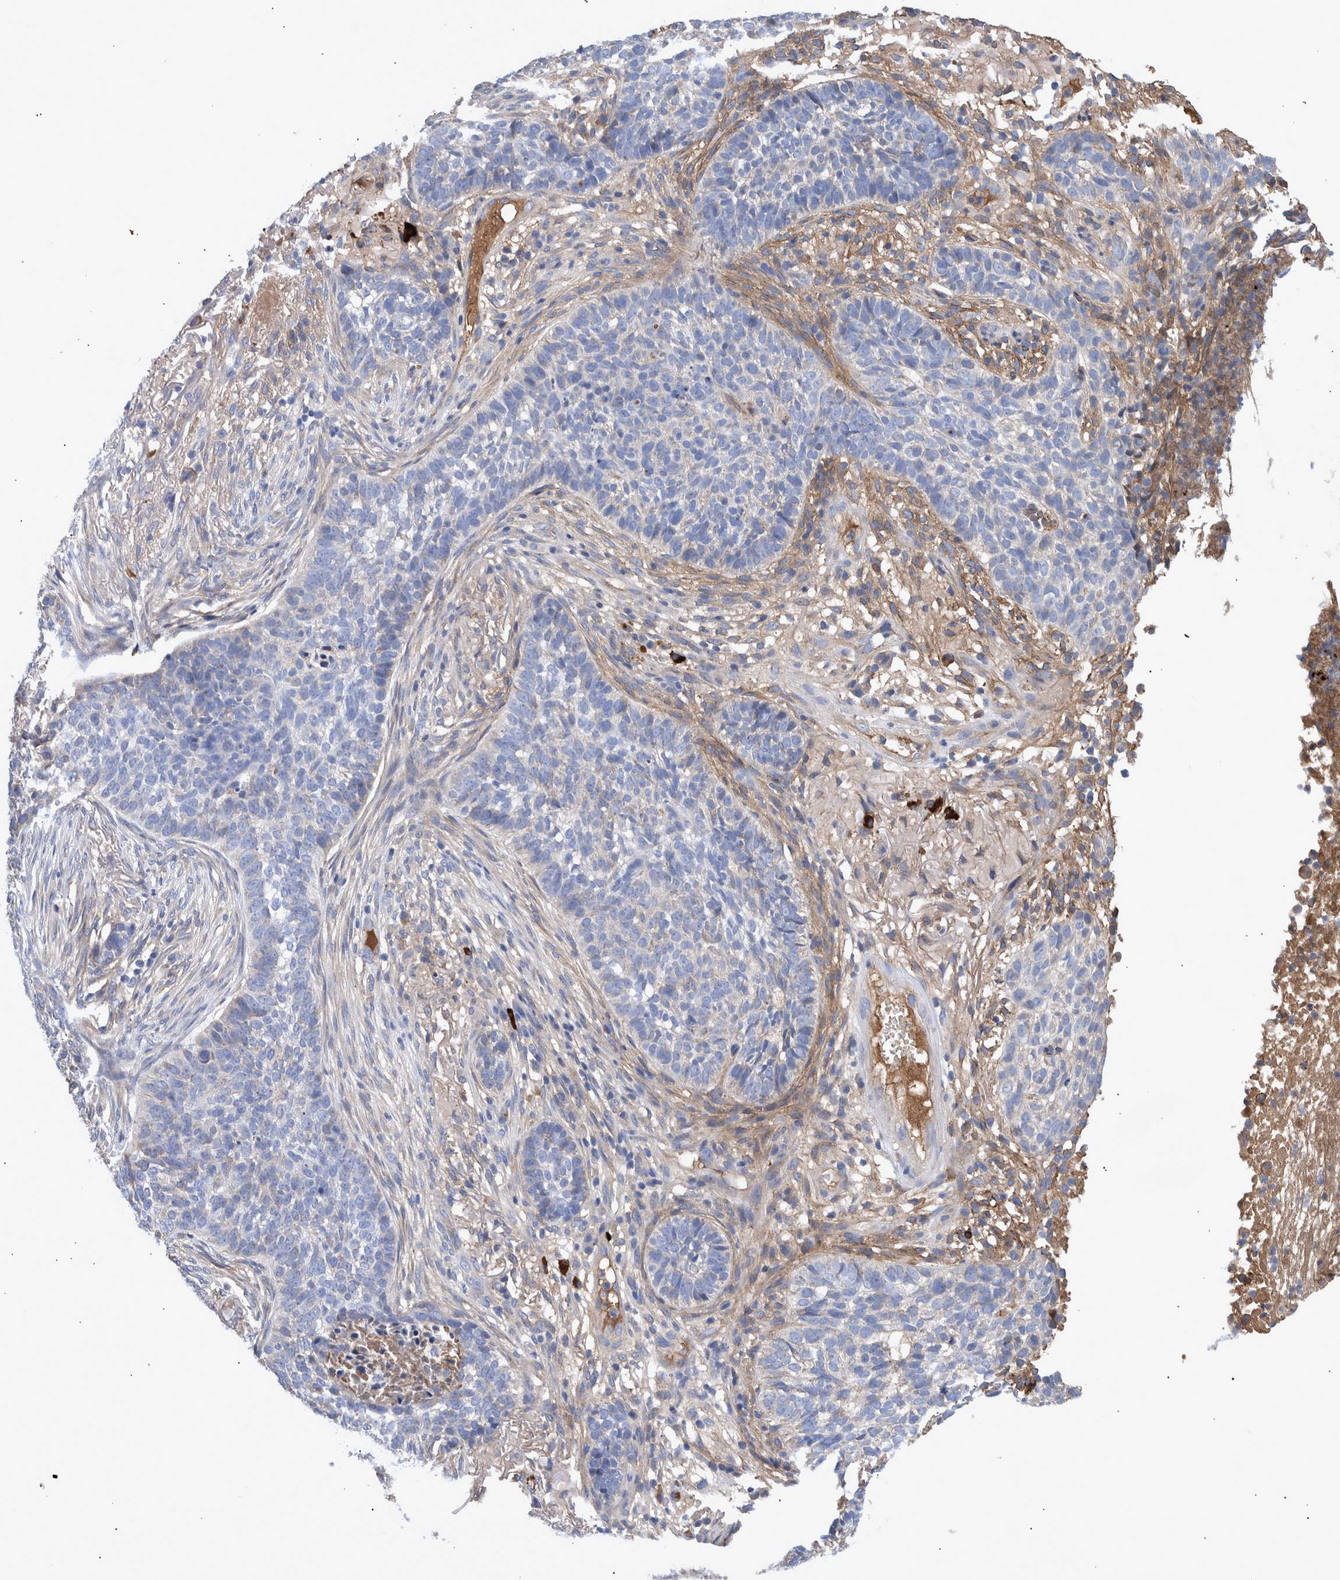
{"staining": {"intensity": "negative", "quantity": "none", "location": "none"}, "tissue": "skin cancer", "cell_type": "Tumor cells", "image_type": "cancer", "snomed": [{"axis": "morphology", "description": "Basal cell carcinoma"}, {"axis": "topography", "description": "Skin"}], "caption": "Immunohistochemistry (IHC) of skin cancer displays no staining in tumor cells.", "gene": "DLL4", "patient": {"sex": "male", "age": 85}}